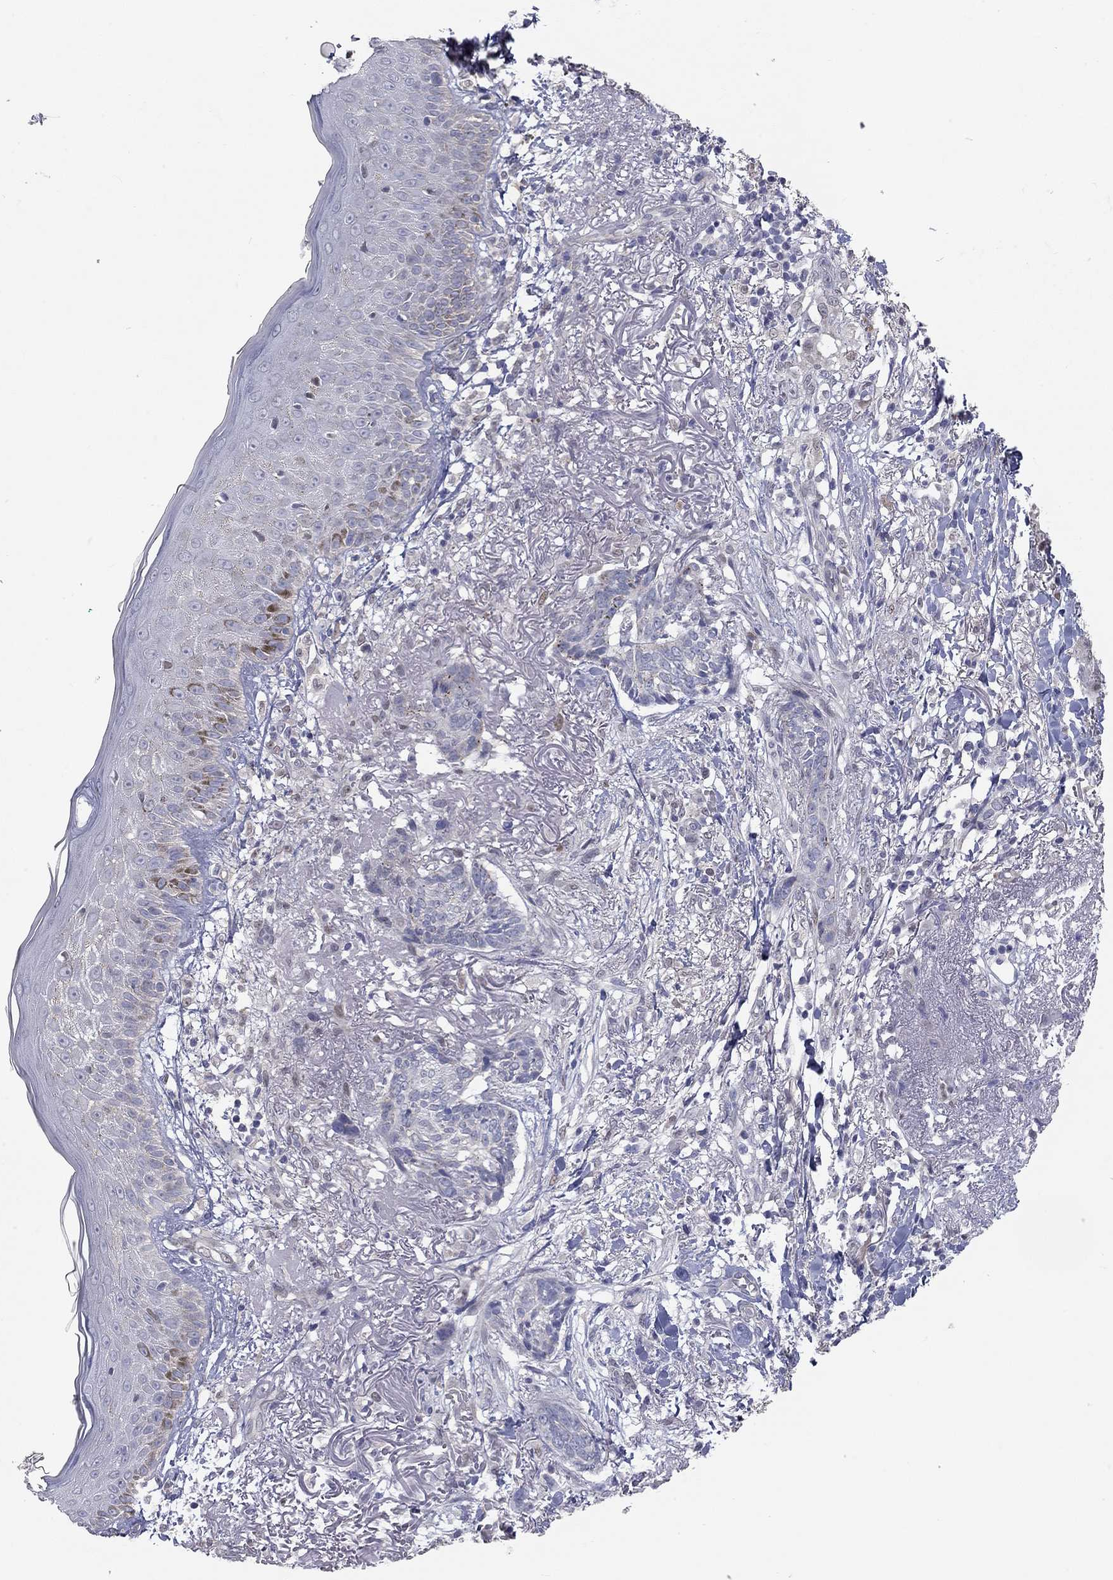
{"staining": {"intensity": "negative", "quantity": "none", "location": "none"}, "tissue": "skin cancer", "cell_type": "Tumor cells", "image_type": "cancer", "snomed": [{"axis": "morphology", "description": "Normal tissue, NOS"}, {"axis": "morphology", "description": "Basal cell carcinoma"}, {"axis": "topography", "description": "Skin"}], "caption": "Skin cancer was stained to show a protein in brown. There is no significant positivity in tumor cells.", "gene": "PAPSS2", "patient": {"sex": "male", "age": 84}}